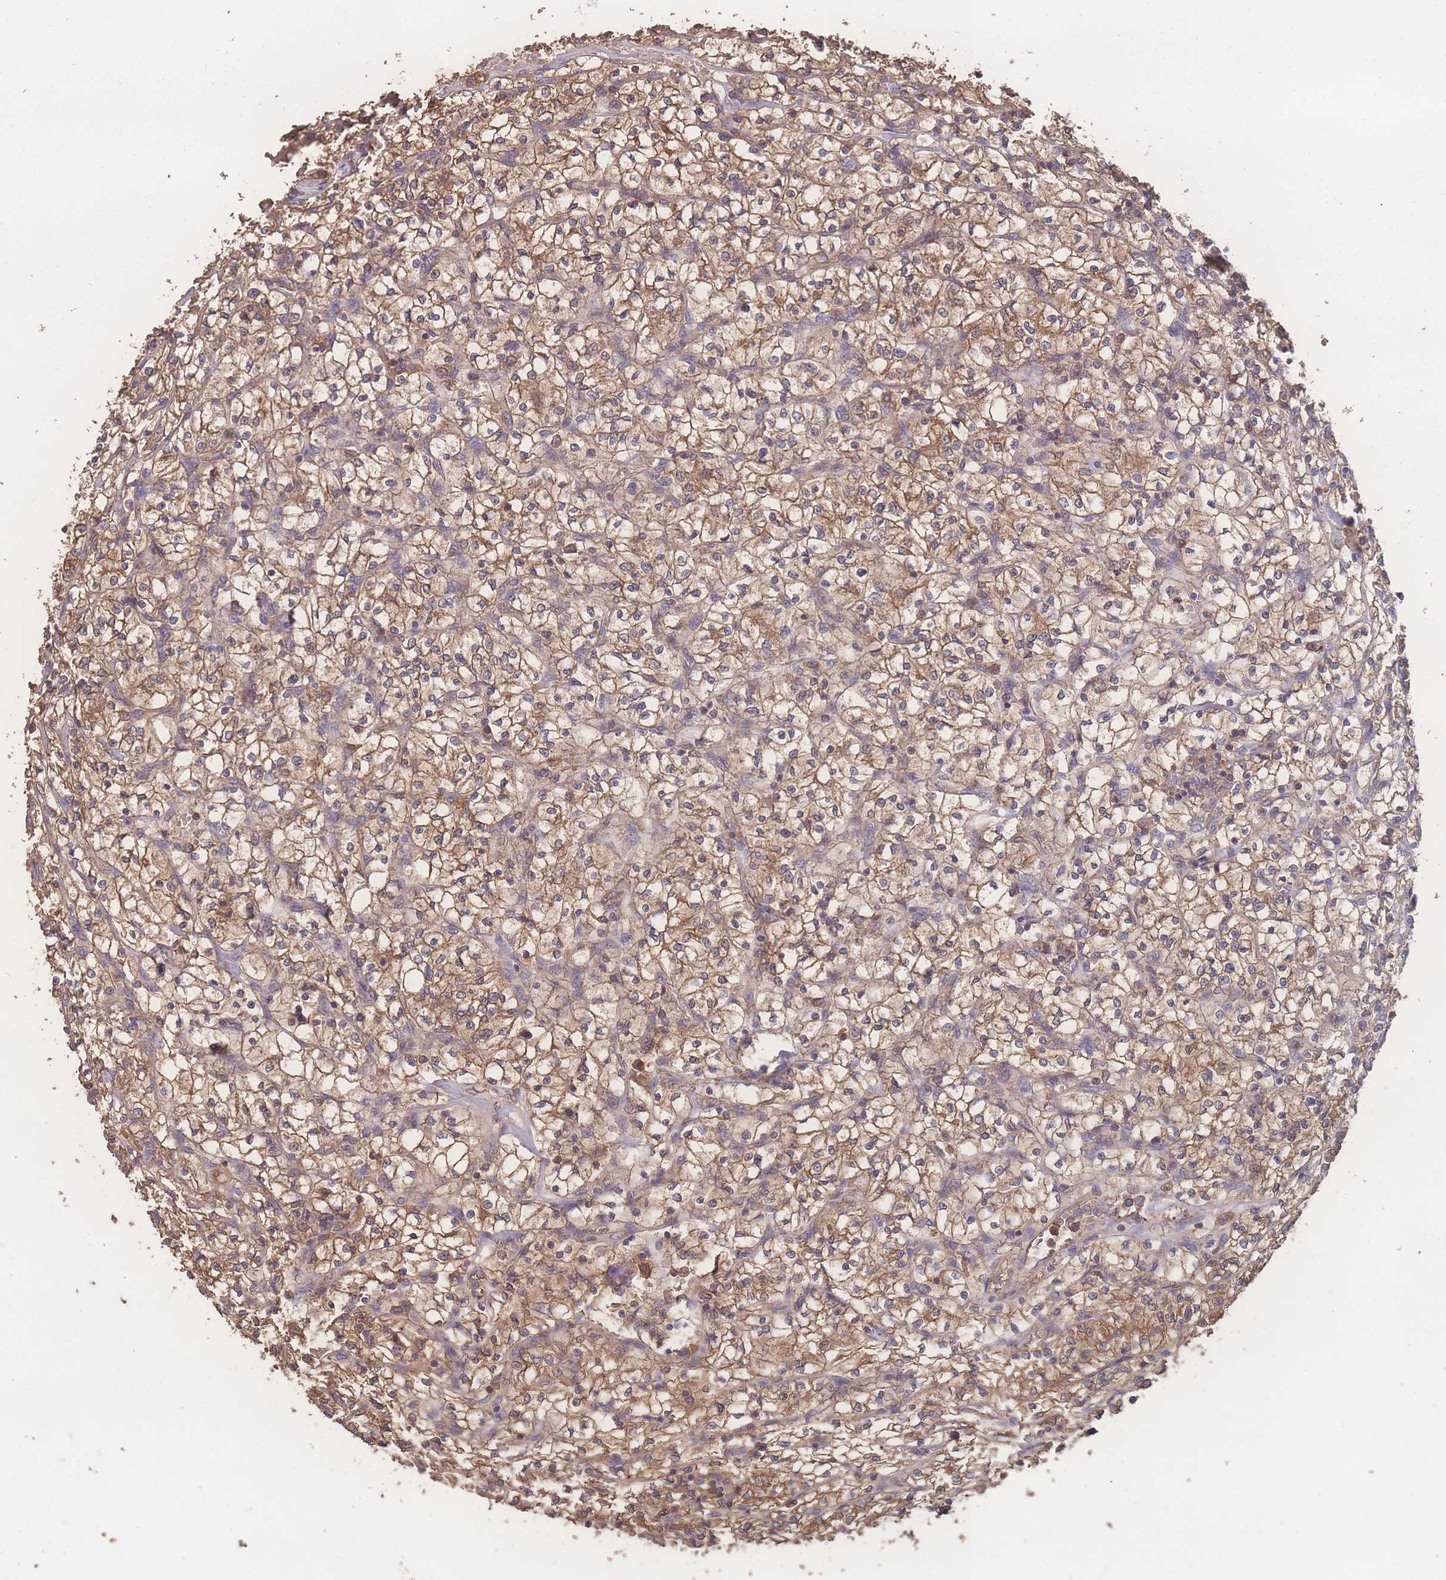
{"staining": {"intensity": "moderate", "quantity": ">75%", "location": "cytoplasmic/membranous"}, "tissue": "renal cancer", "cell_type": "Tumor cells", "image_type": "cancer", "snomed": [{"axis": "morphology", "description": "Adenocarcinoma, NOS"}, {"axis": "topography", "description": "Kidney"}], "caption": "DAB immunohistochemical staining of human renal cancer demonstrates moderate cytoplasmic/membranous protein expression in about >75% of tumor cells. The protein of interest is shown in brown color, while the nuclei are stained blue.", "gene": "ATXN10", "patient": {"sex": "female", "age": 64}}